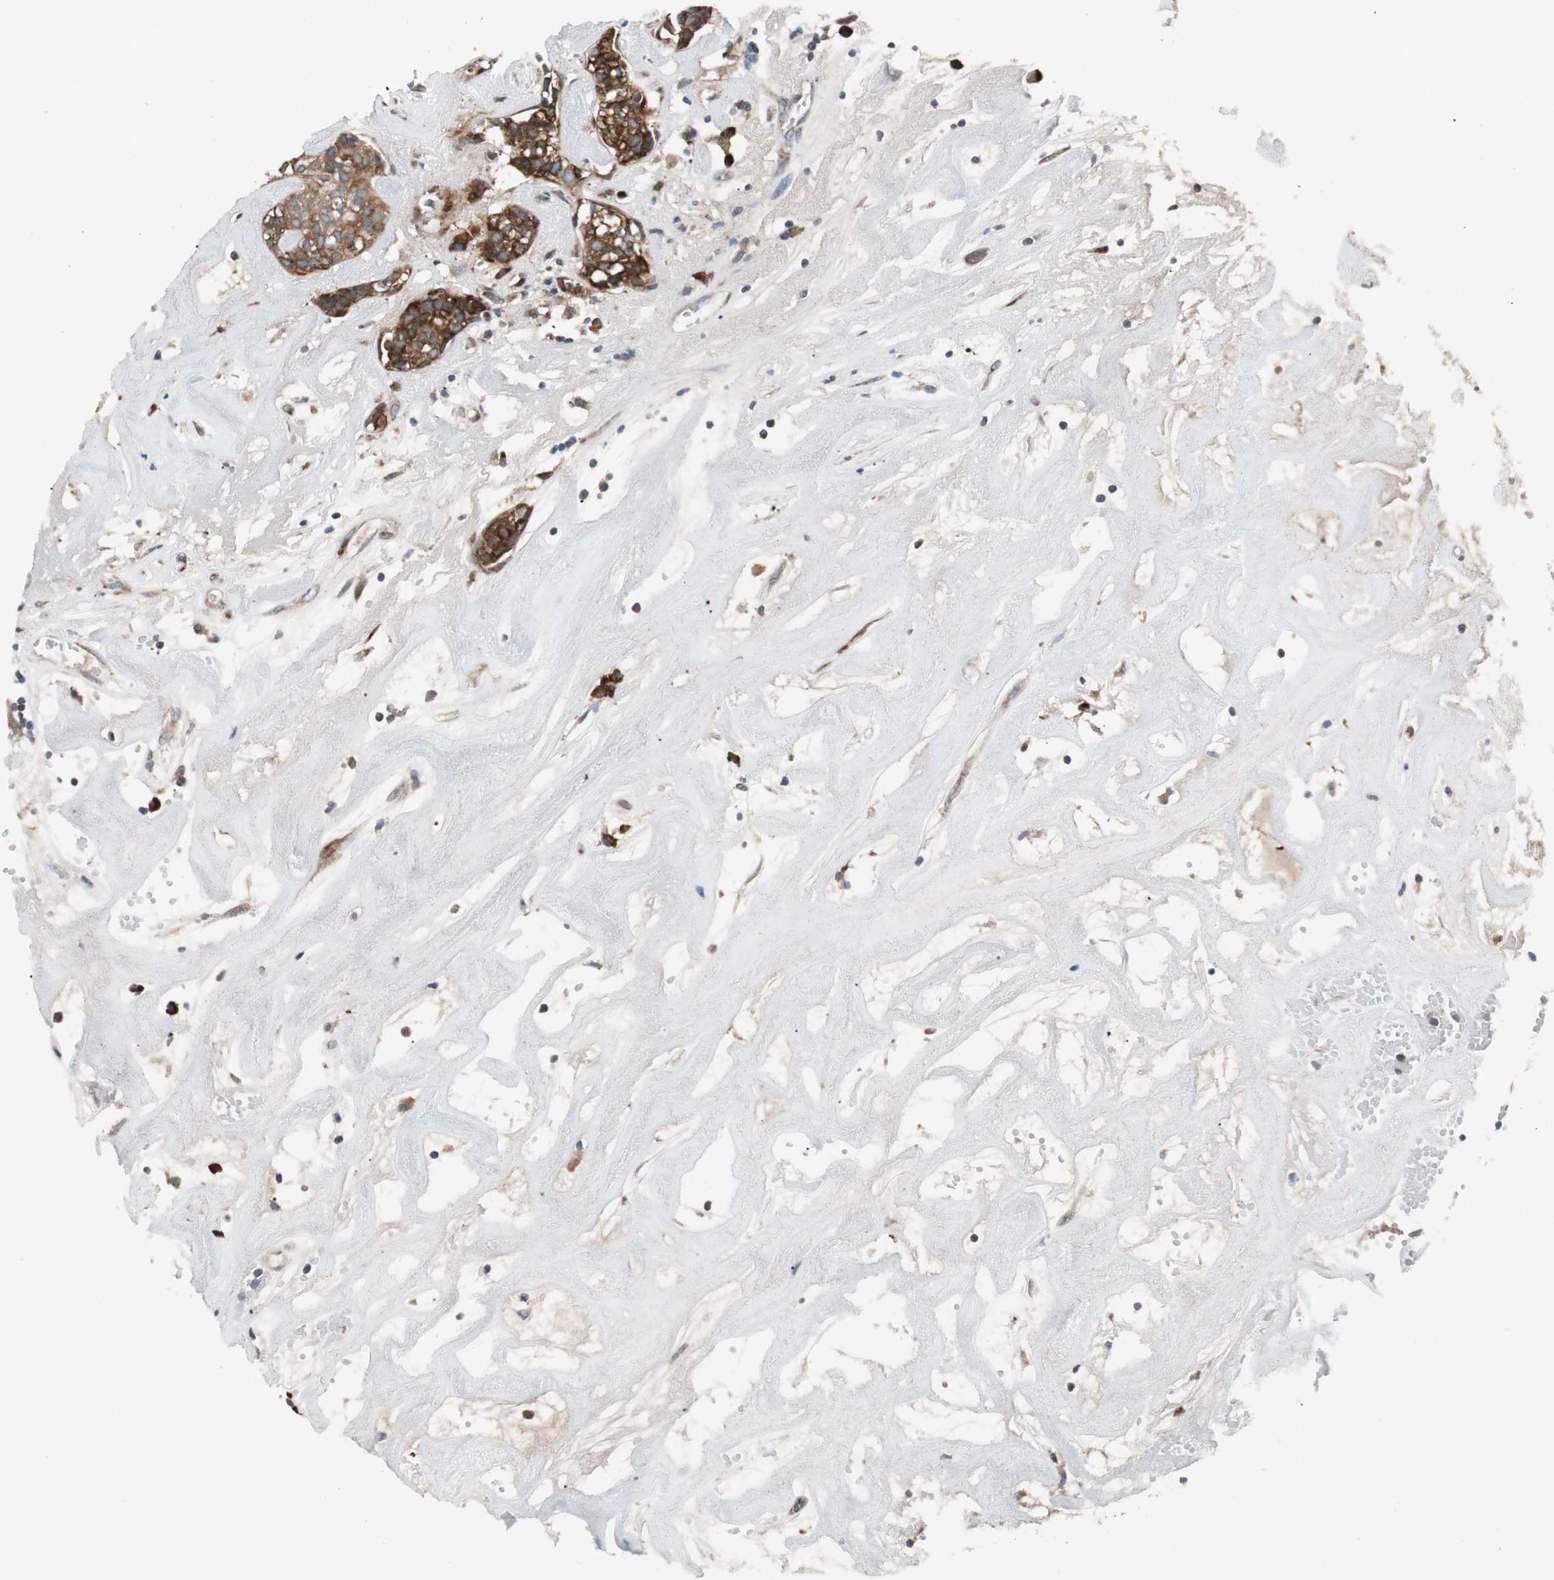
{"staining": {"intensity": "strong", "quantity": ">75%", "location": "cytoplasmic/membranous"}, "tissue": "head and neck cancer", "cell_type": "Tumor cells", "image_type": "cancer", "snomed": [{"axis": "morphology", "description": "Adenocarcinoma, NOS"}, {"axis": "topography", "description": "Salivary gland"}, {"axis": "topography", "description": "Head-Neck"}], "caption": "This micrograph displays immunohistochemistry staining of head and neck adenocarcinoma, with high strong cytoplasmic/membranous positivity in about >75% of tumor cells.", "gene": "FAAH", "patient": {"sex": "female", "age": 65}}